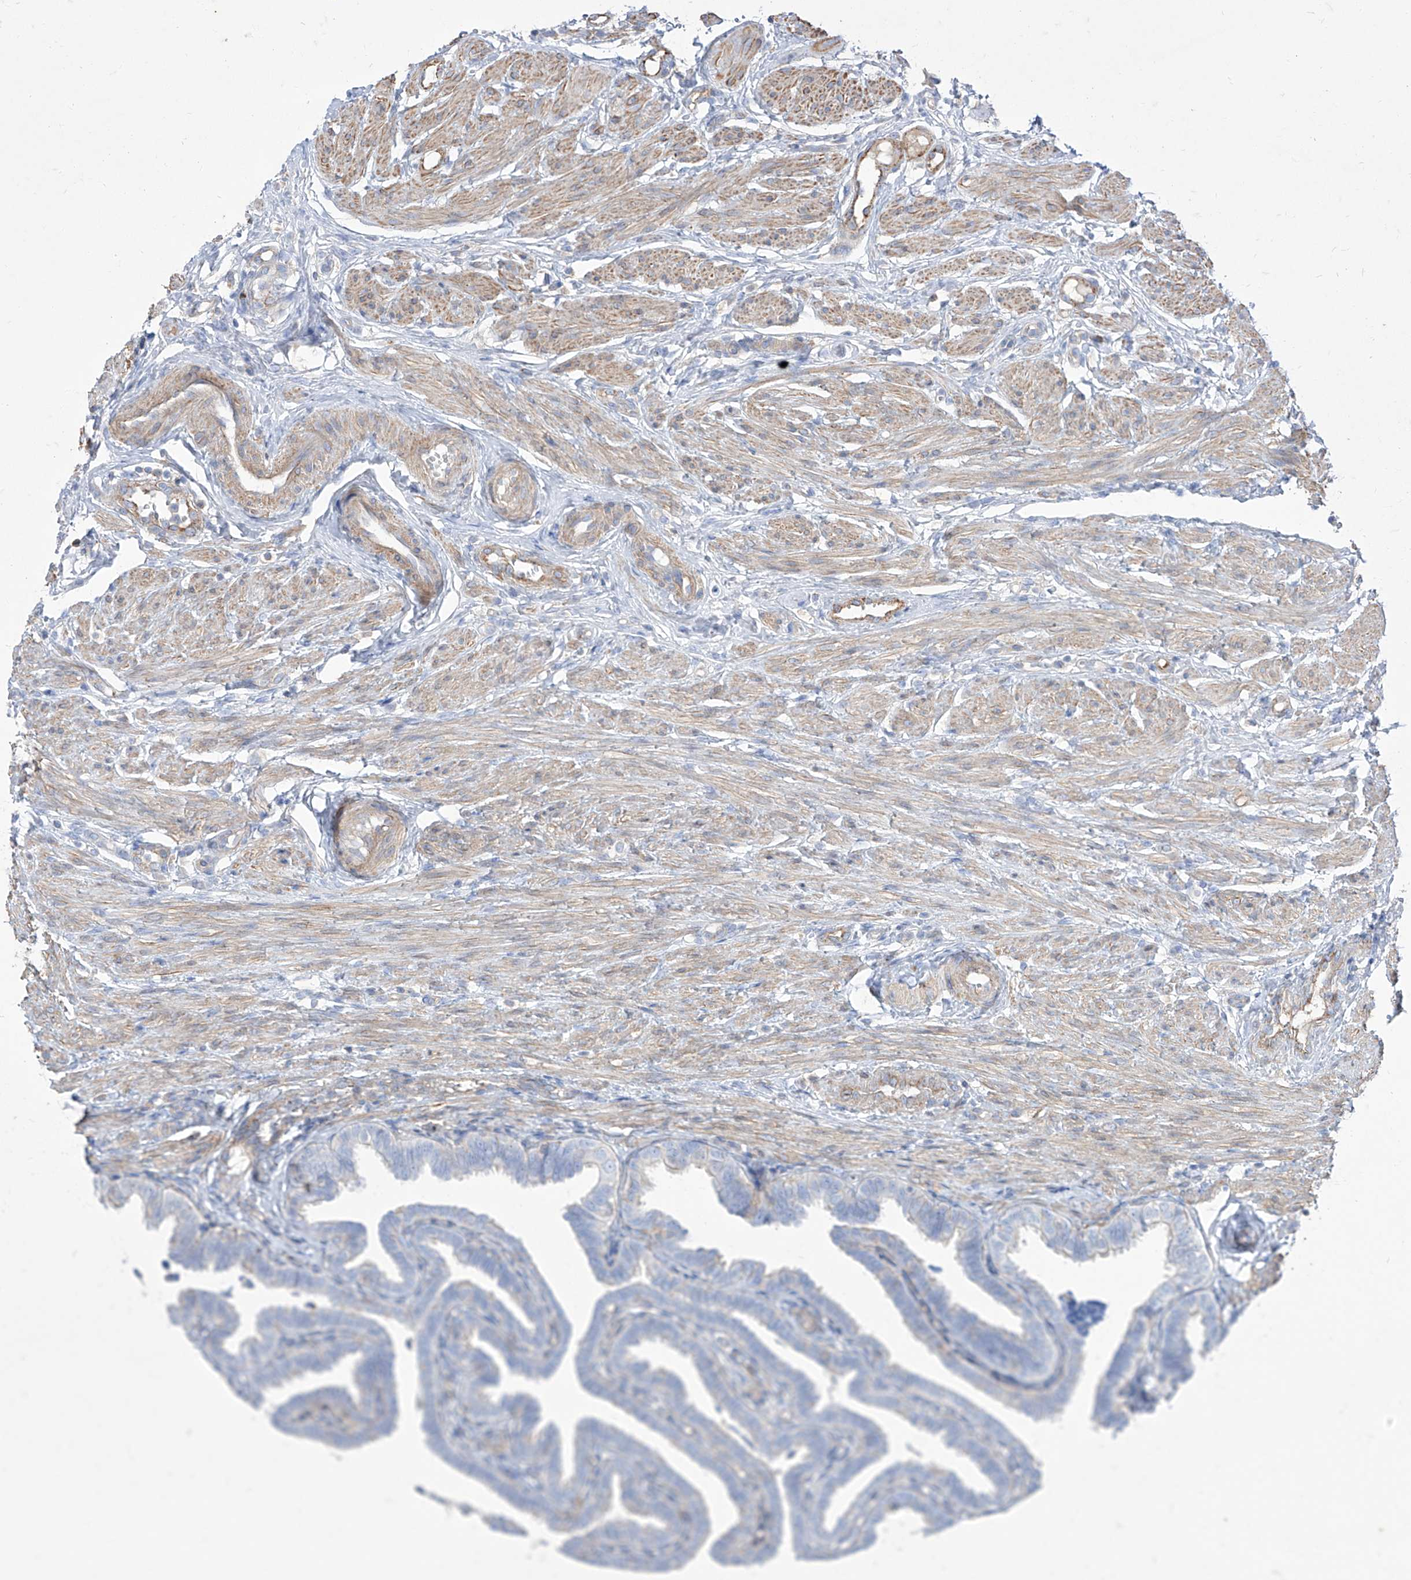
{"staining": {"intensity": "negative", "quantity": "none", "location": "none"}, "tissue": "fallopian tube", "cell_type": "Glandular cells", "image_type": "normal", "snomed": [{"axis": "morphology", "description": "Normal tissue, NOS"}, {"axis": "topography", "description": "Fallopian tube"}], "caption": "DAB (3,3'-diaminobenzidine) immunohistochemical staining of normal human fallopian tube demonstrates no significant staining in glandular cells. Brightfield microscopy of immunohistochemistry stained with DAB (3,3'-diaminobenzidine) (brown) and hematoxylin (blue), captured at high magnification.", "gene": "C1orf74", "patient": {"sex": "female", "age": 39}}